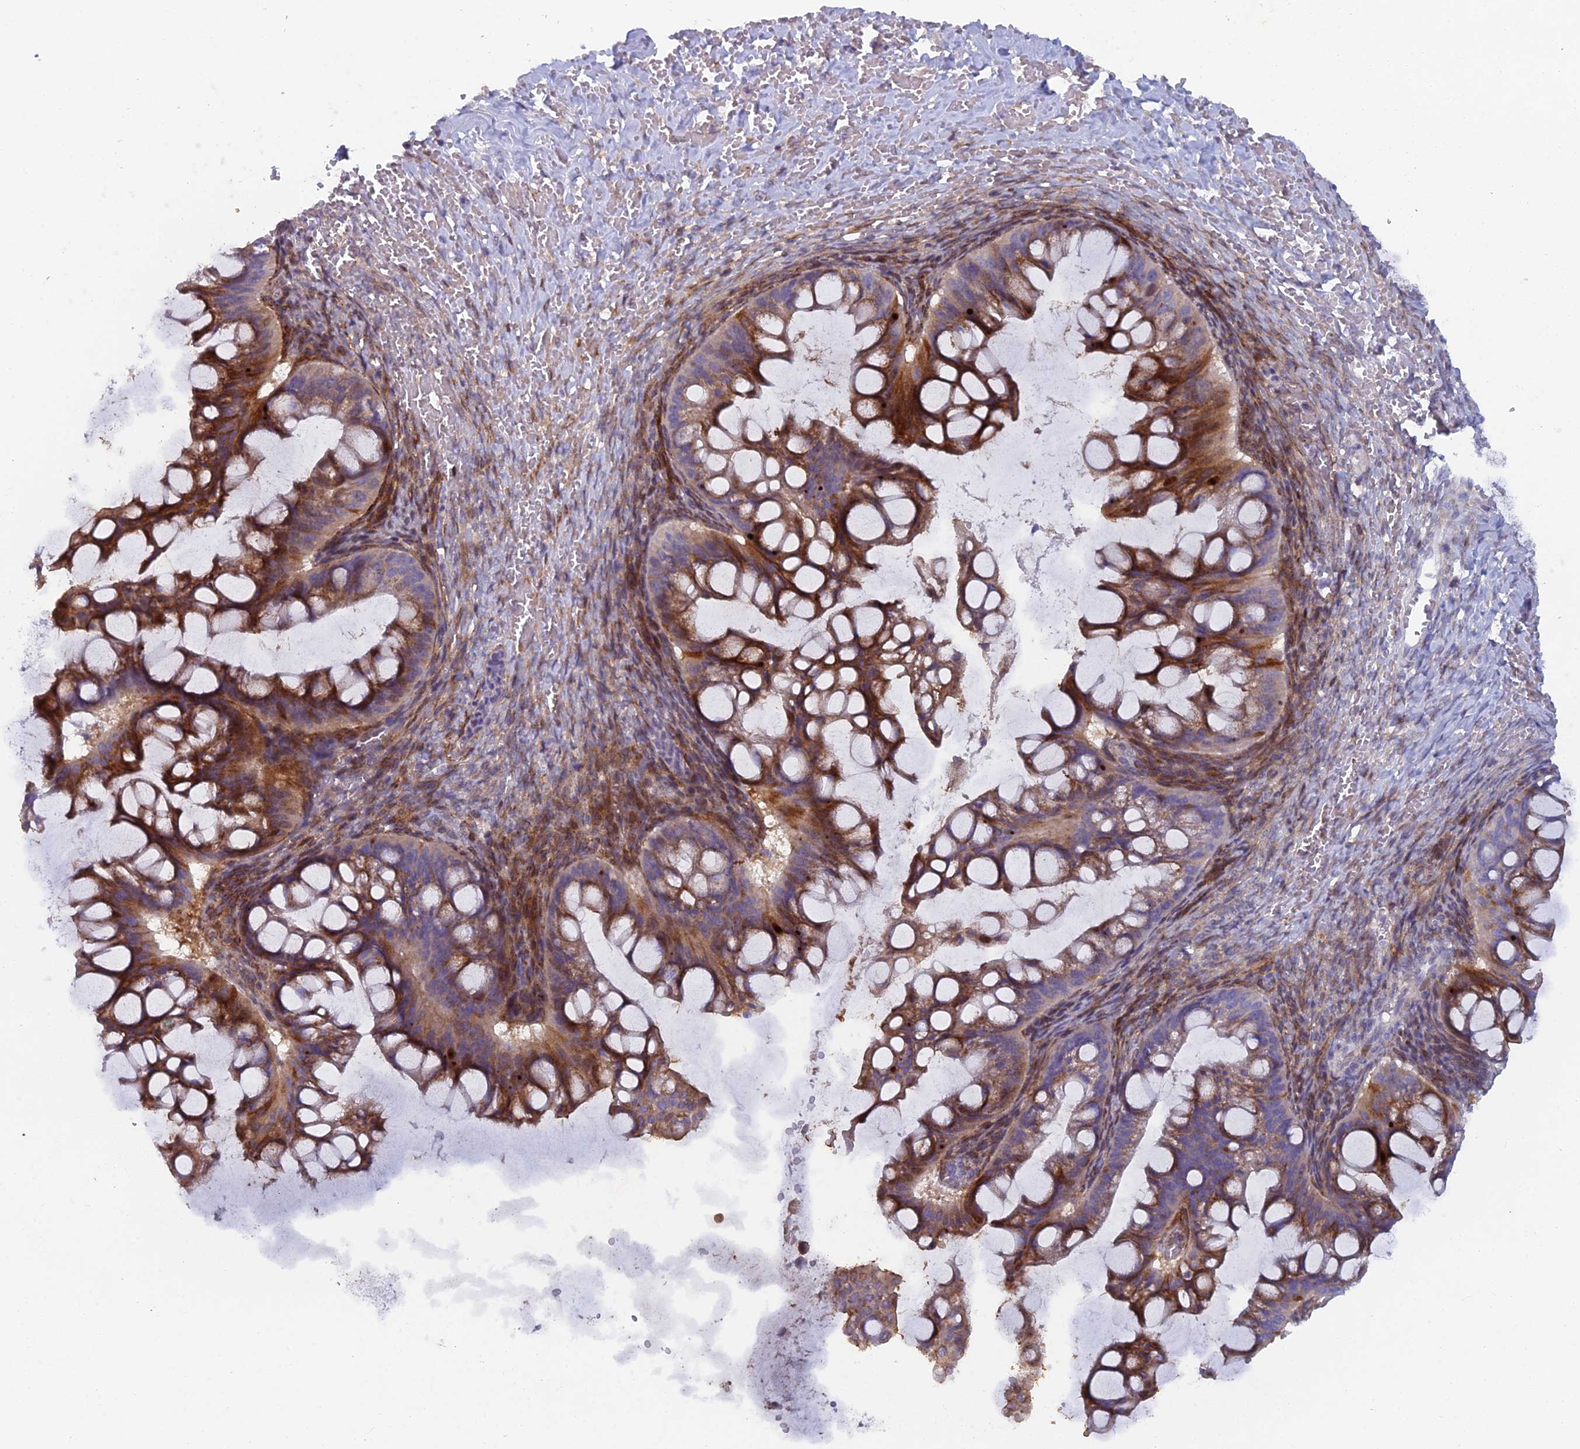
{"staining": {"intensity": "strong", "quantity": "25%-75%", "location": "cytoplasmic/membranous"}, "tissue": "ovarian cancer", "cell_type": "Tumor cells", "image_type": "cancer", "snomed": [{"axis": "morphology", "description": "Cystadenocarcinoma, mucinous, NOS"}, {"axis": "topography", "description": "Ovary"}], "caption": "DAB (3,3'-diaminobenzidine) immunohistochemical staining of human ovarian mucinous cystadenocarcinoma reveals strong cytoplasmic/membranous protein staining in about 25%-75% of tumor cells.", "gene": "B9D2", "patient": {"sex": "female", "age": 73}}